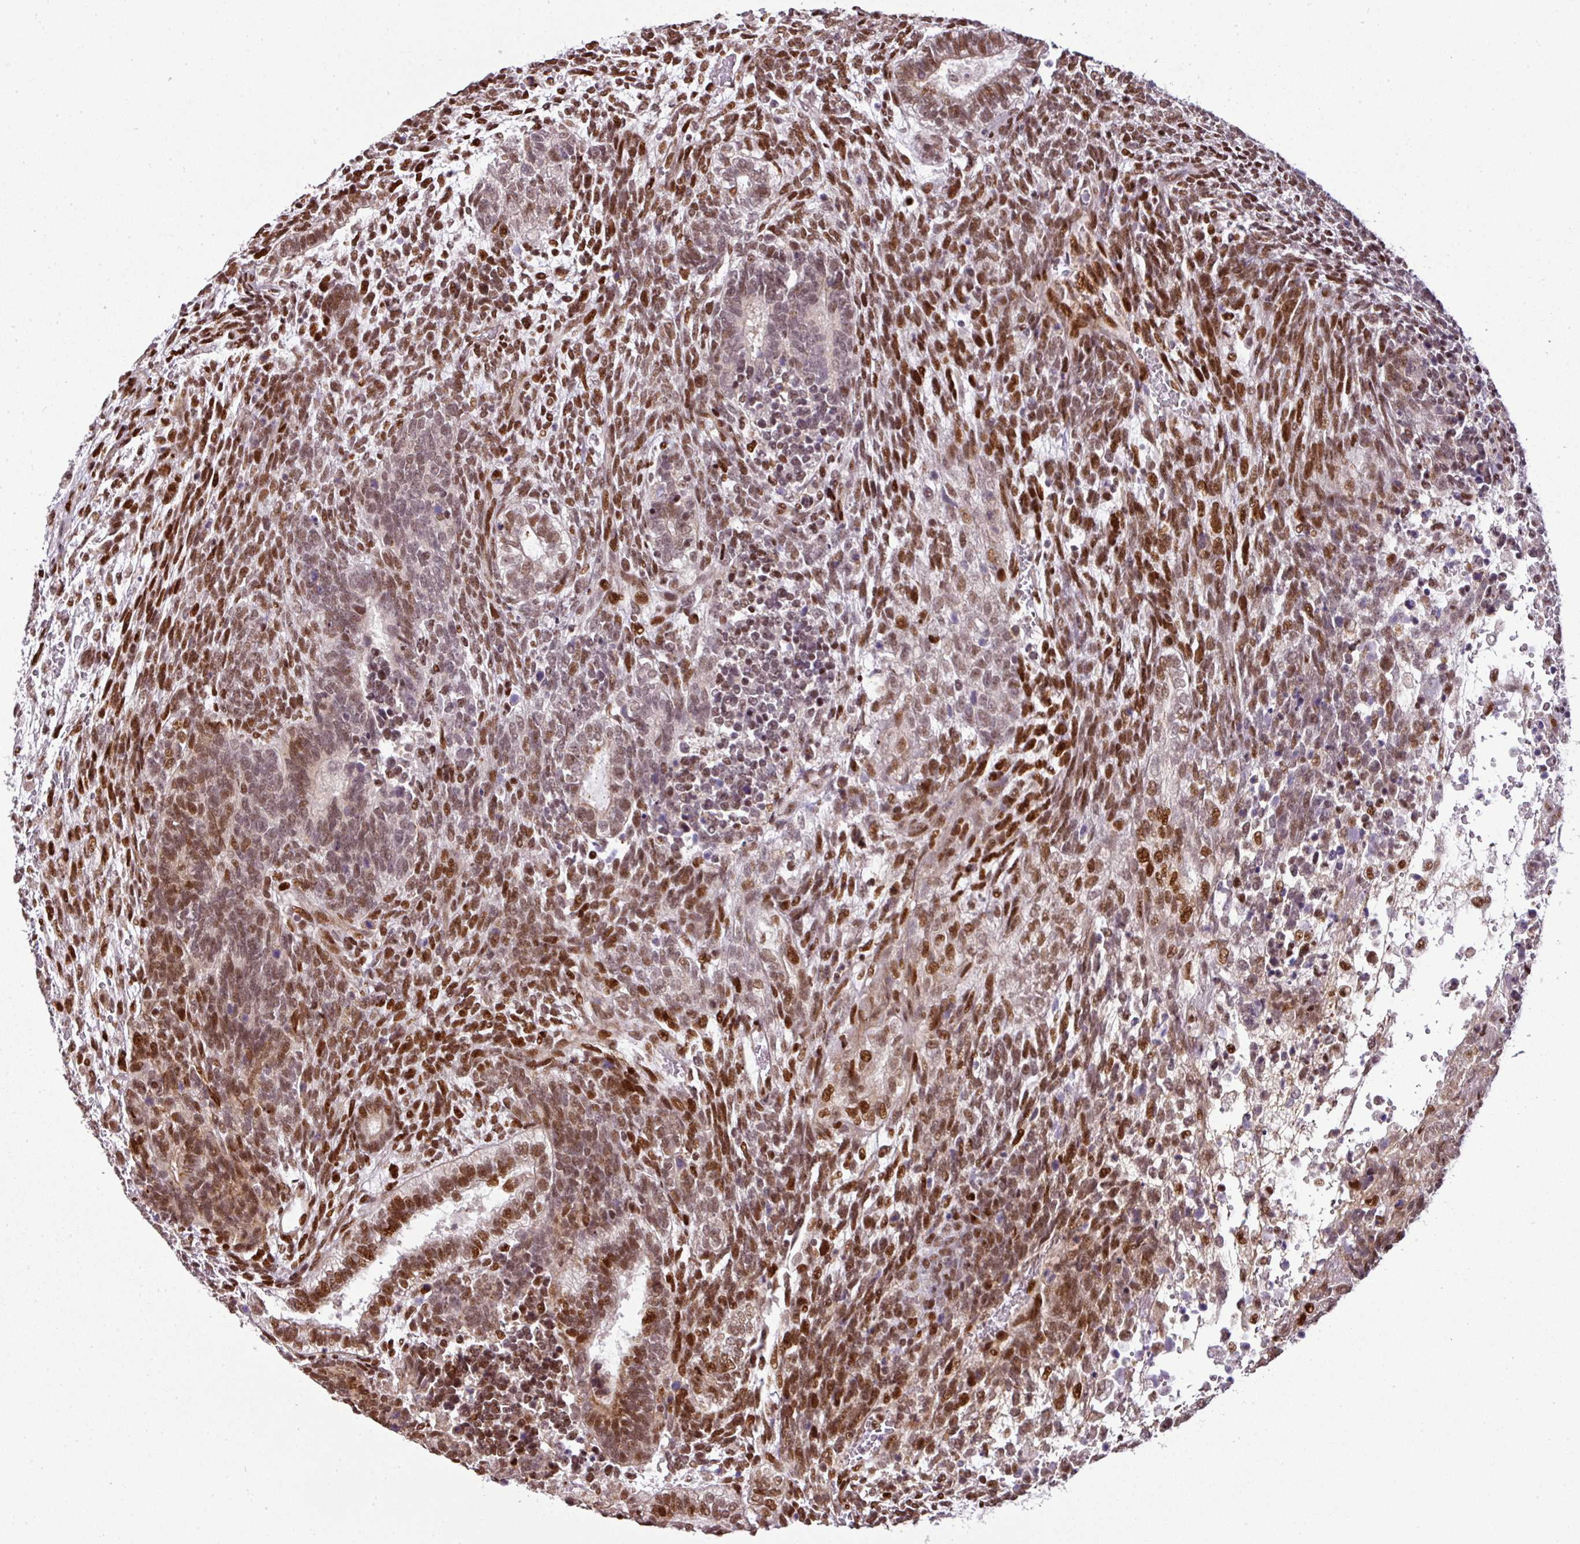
{"staining": {"intensity": "moderate", "quantity": ">75%", "location": "nuclear"}, "tissue": "testis cancer", "cell_type": "Tumor cells", "image_type": "cancer", "snomed": [{"axis": "morphology", "description": "Carcinoma, Embryonal, NOS"}, {"axis": "topography", "description": "Testis"}], "caption": "This is an image of IHC staining of testis cancer (embryonal carcinoma), which shows moderate staining in the nuclear of tumor cells.", "gene": "MYSM1", "patient": {"sex": "male", "age": 23}}